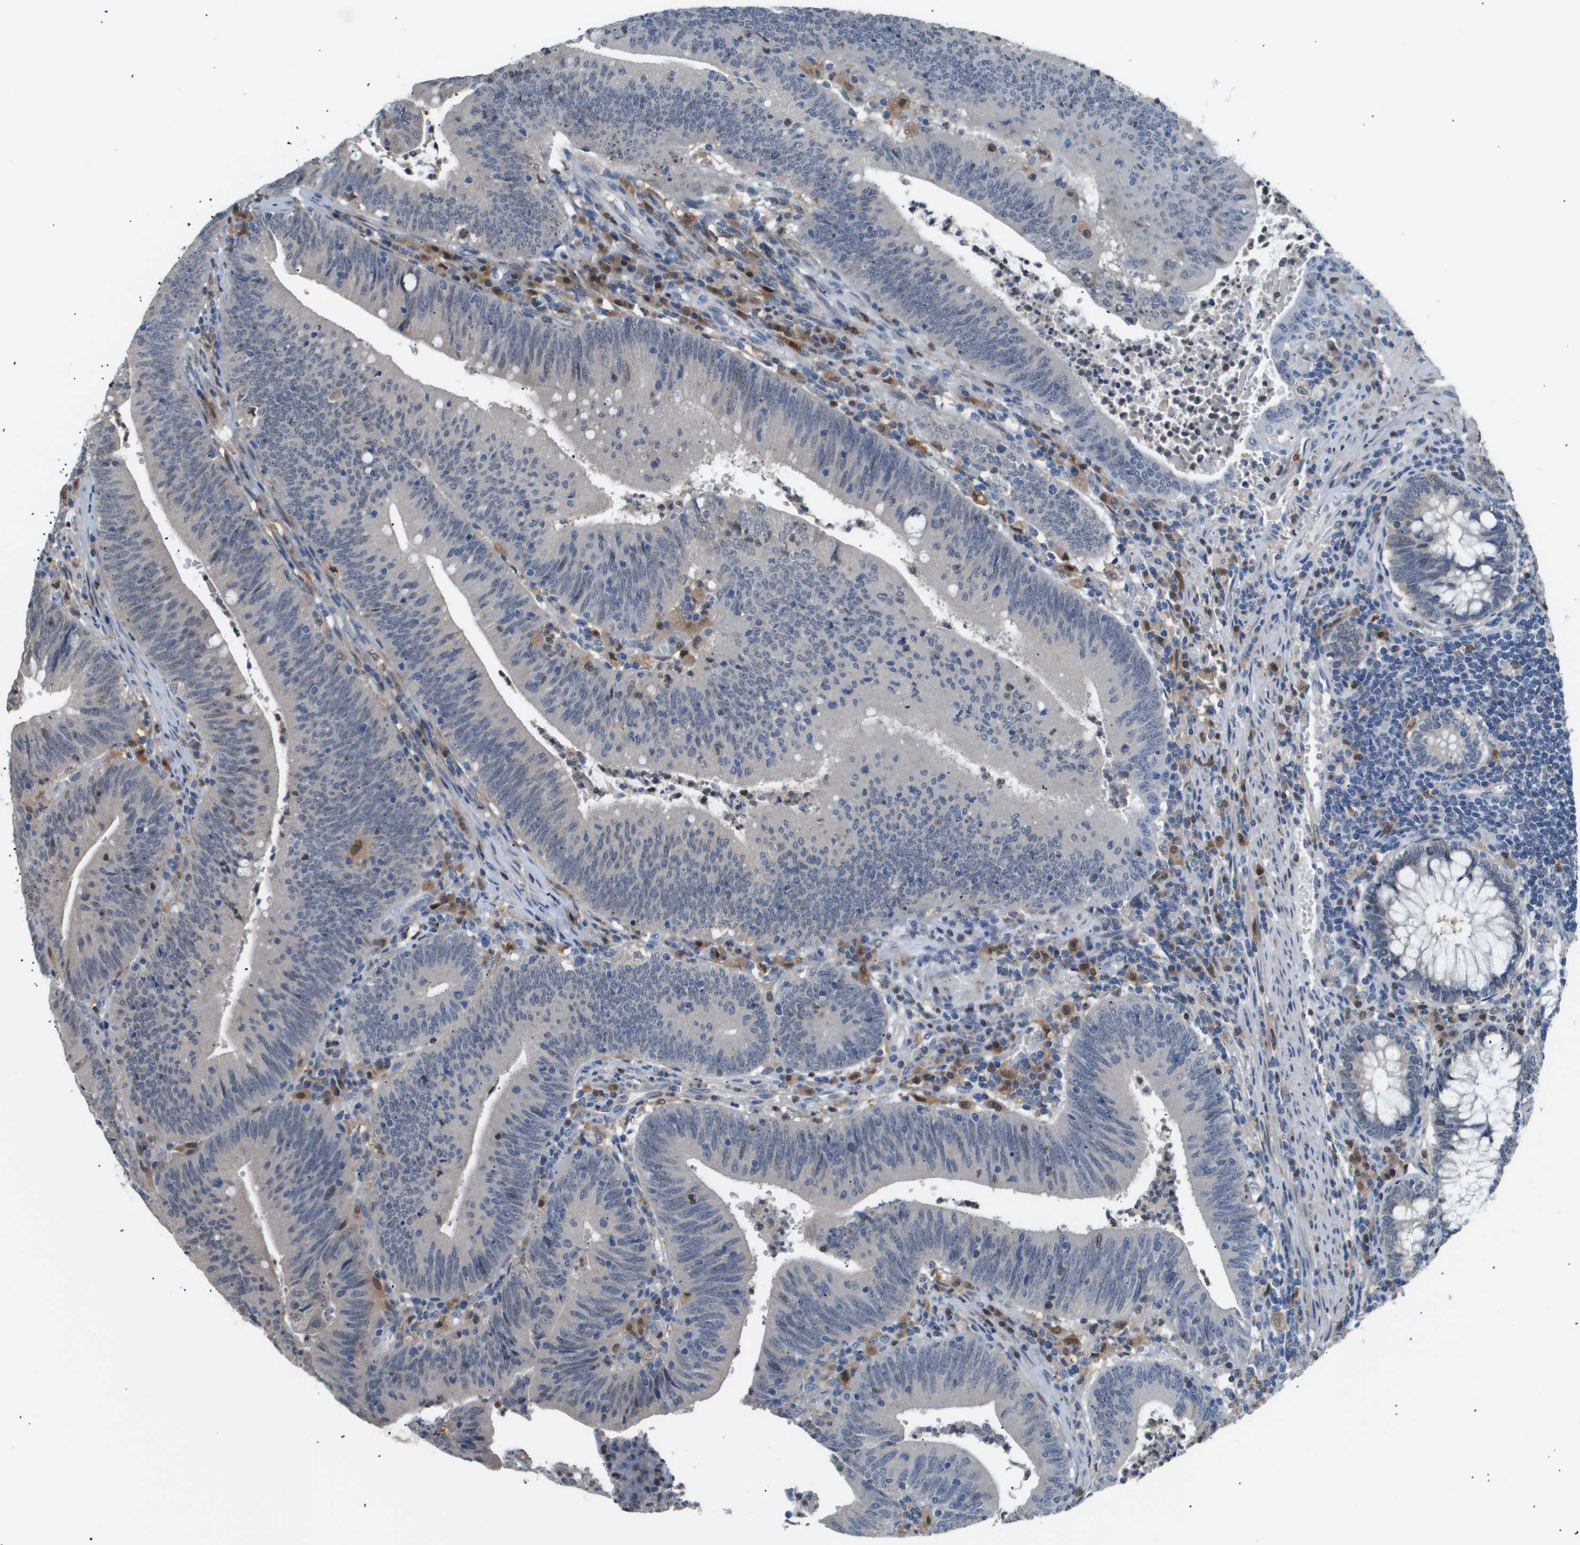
{"staining": {"intensity": "weak", "quantity": "<25%", "location": "nuclear"}, "tissue": "colorectal cancer", "cell_type": "Tumor cells", "image_type": "cancer", "snomed": [{"axis": "morphology", "description": "Normal tissue, NOS"}, {"axis": "morphology", "description": "Adenocarcinoma, NOS"}, {"axis": "topography", "description": "Rectum"}], "caption": "Immunohistochemical staining of human colorectal cancer demonstrates no significant positivity in tumor cells.", "gene": "AKR1A1", "patient": {"sex": "female", "age": 66}}